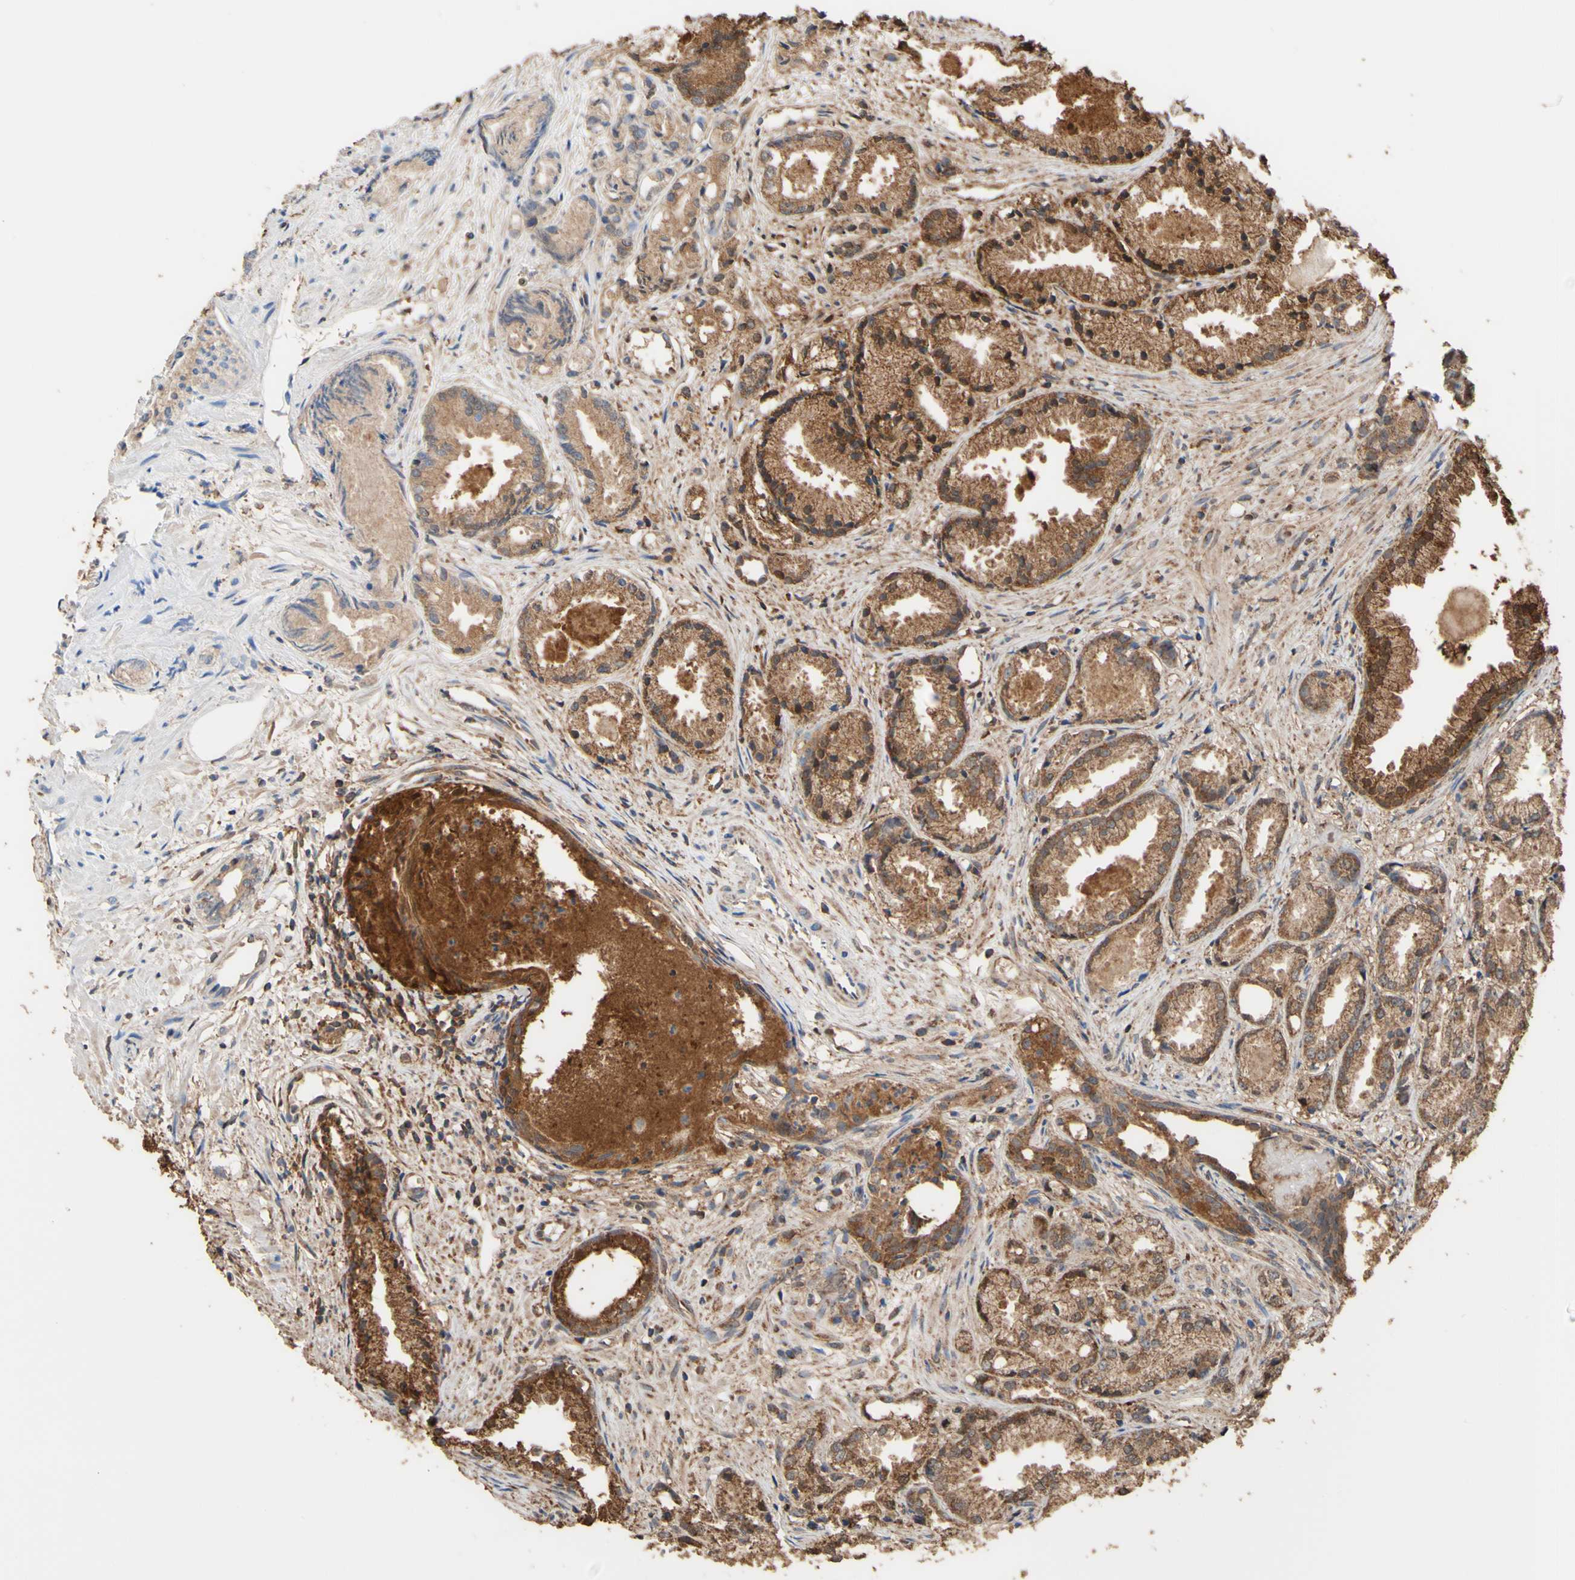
{"staining": {"intensity": "moderate", "quantity": ">75%", "location": "cytoplasmic/membranous"}, "tissue": "prostate cancer", "cell_type": "Tumor cells", "image_type": "cancer", "snomed": [{"axis": "morphology", "description": "Adenocarcinoma, Low grade"}, {"axis": "topography", "description": "Prostate"}], "caption": "Low-grade adenocarcinoma (prostate) was stained to show a protein in brown. There is medium levels of moderate cytoplasmic/membranous positivity in about >75% of tumor cells.", "gene": "ALDH9A1", "patient": {"sex": "male", "age": 72}}